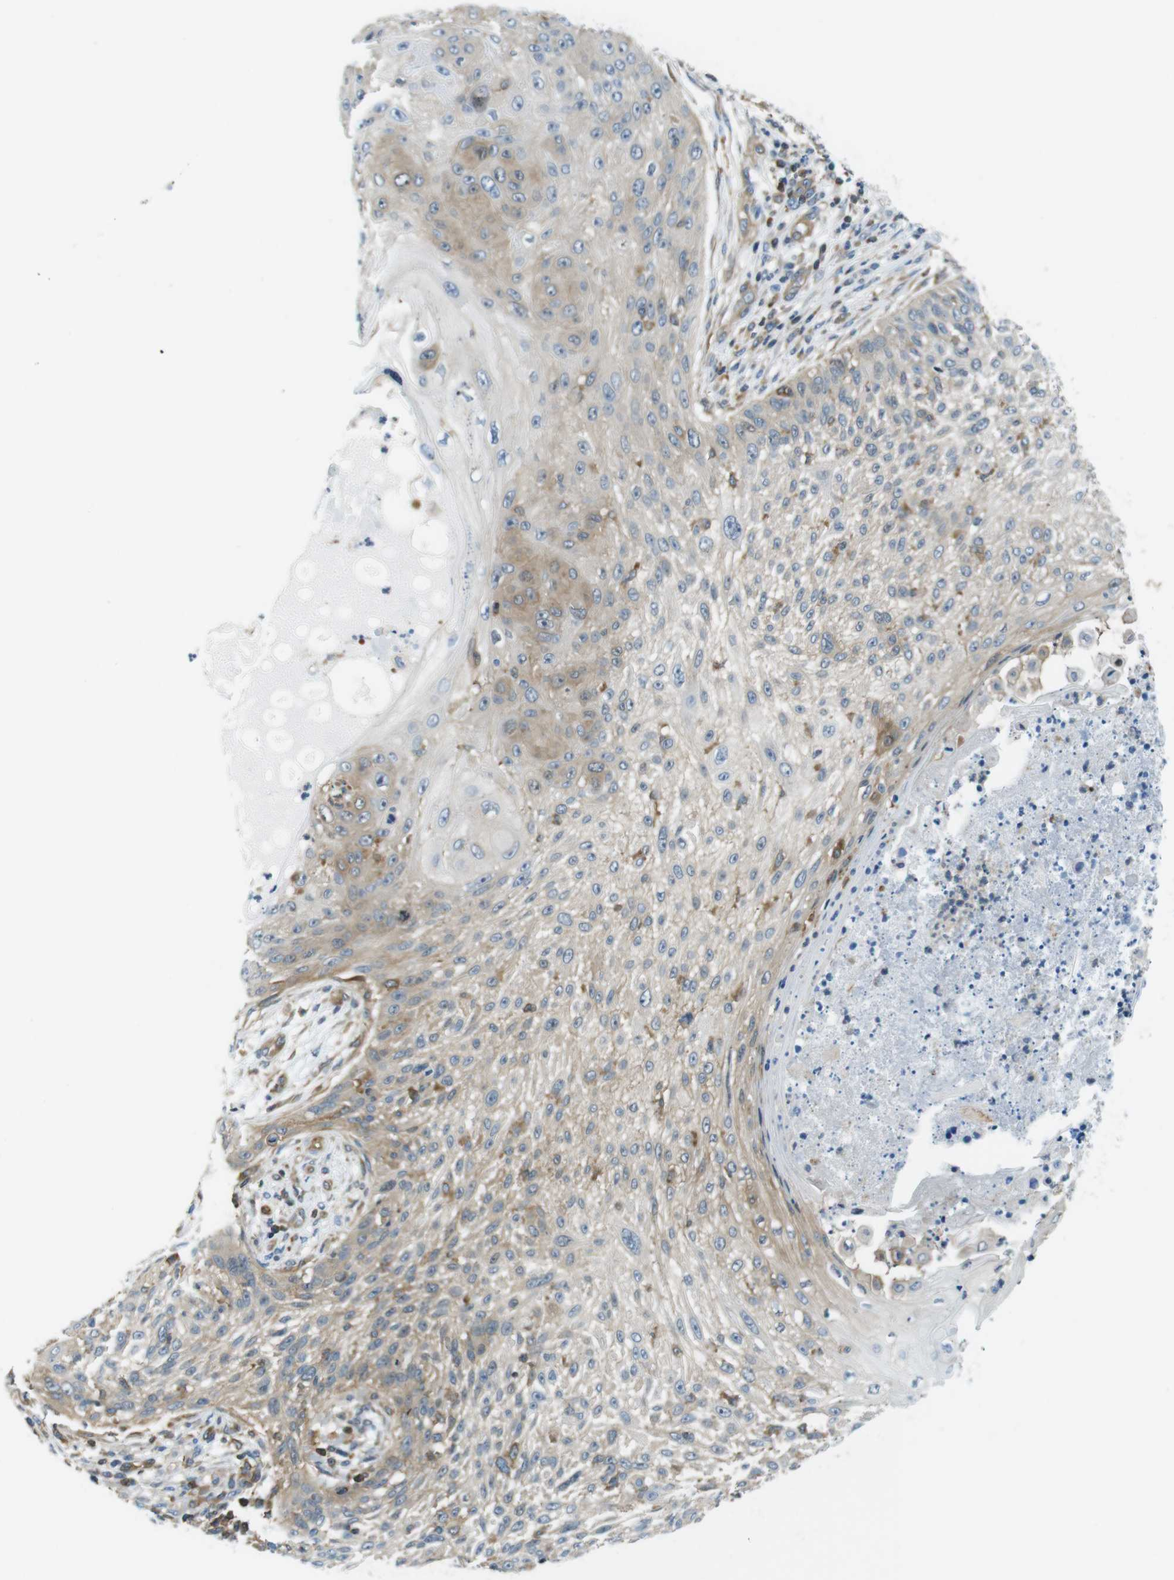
{"staining": {"intensity": "weak", "quantity": "25%-75%", "location": "cytoplasmic/membranous"}, "tissue": "skin cancer", "cell_type": "Tumor cells", "image_type": "cancer", "snomed": [{"axis": "morphology", "description": "Squamous cell carcinoma, NOS"}, {"axis": "topography", "description": "Skin"}], "caption": "Protein staining of skin cancer tissue exhibits weak cytoplasmic/membranous staining in approximately 25%-75% of tumor cells. (Brightfield microscopy of DAB IHC at high magnification).", "gene": "TES", "patient": {"sex": "female", "age": 80}}